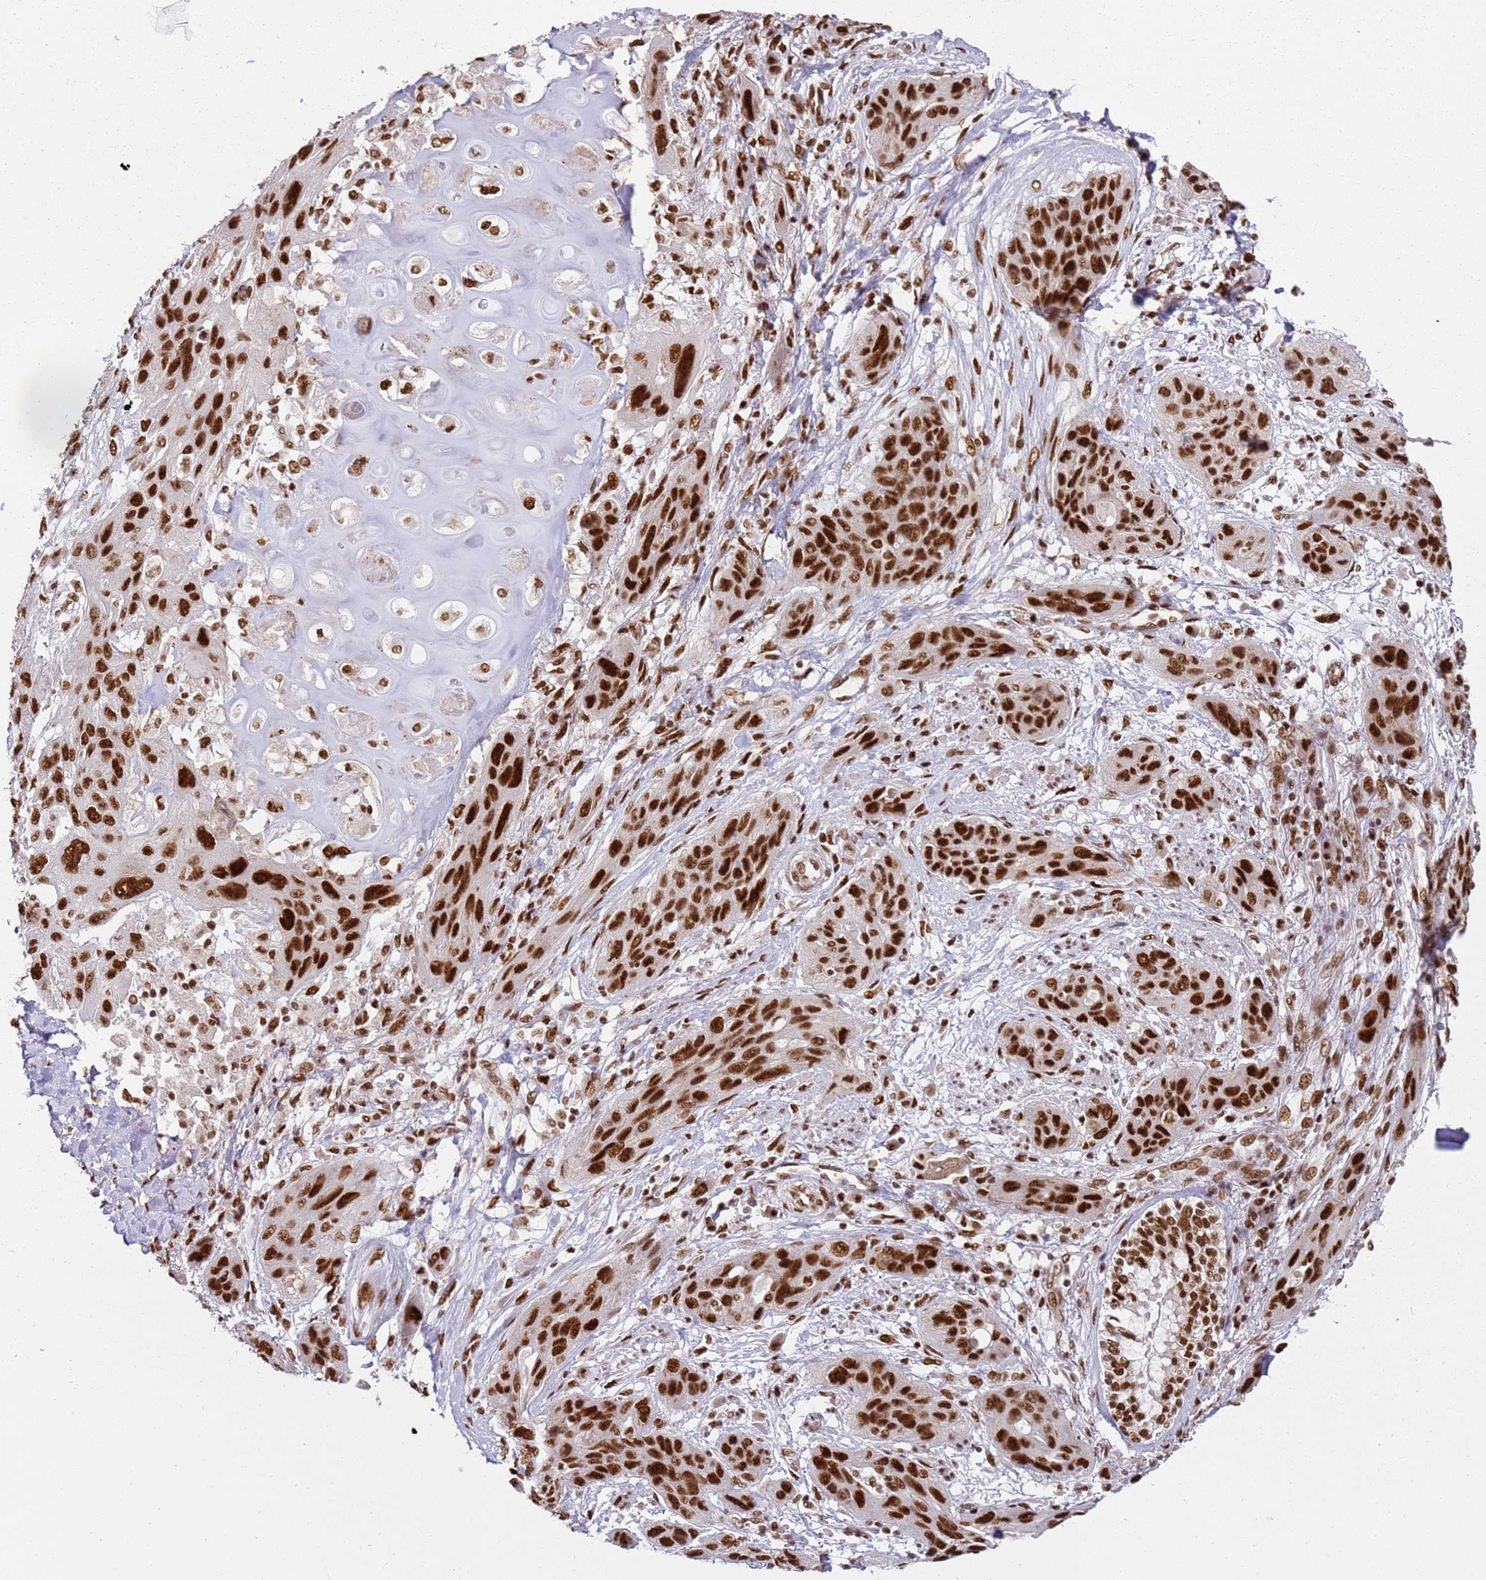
{"staining": {"intensity": "strong", "quantity": ">75%", "location": "nuclear"}, "tissue": "lung cancer", "cell_type": "Tumor cells", "image_type": "cancer", "snomed": [{"axis": "morphology", "description": "Squamous cell carcinoma, NOS"}, {"axis": "topography", "description": "Lung"}], "caption": "Brown immunohistochemical staining in lung squamous cell carcinoma exhibits strong nuclear staining in approximately >75% of tumor cells. Using DAB (brown) and hematoxylin (blue) stains, captured at high magnification using brightfield microscopy.", "gene": "TENT4A", "patient": {"sex": "female", "age": 70}}